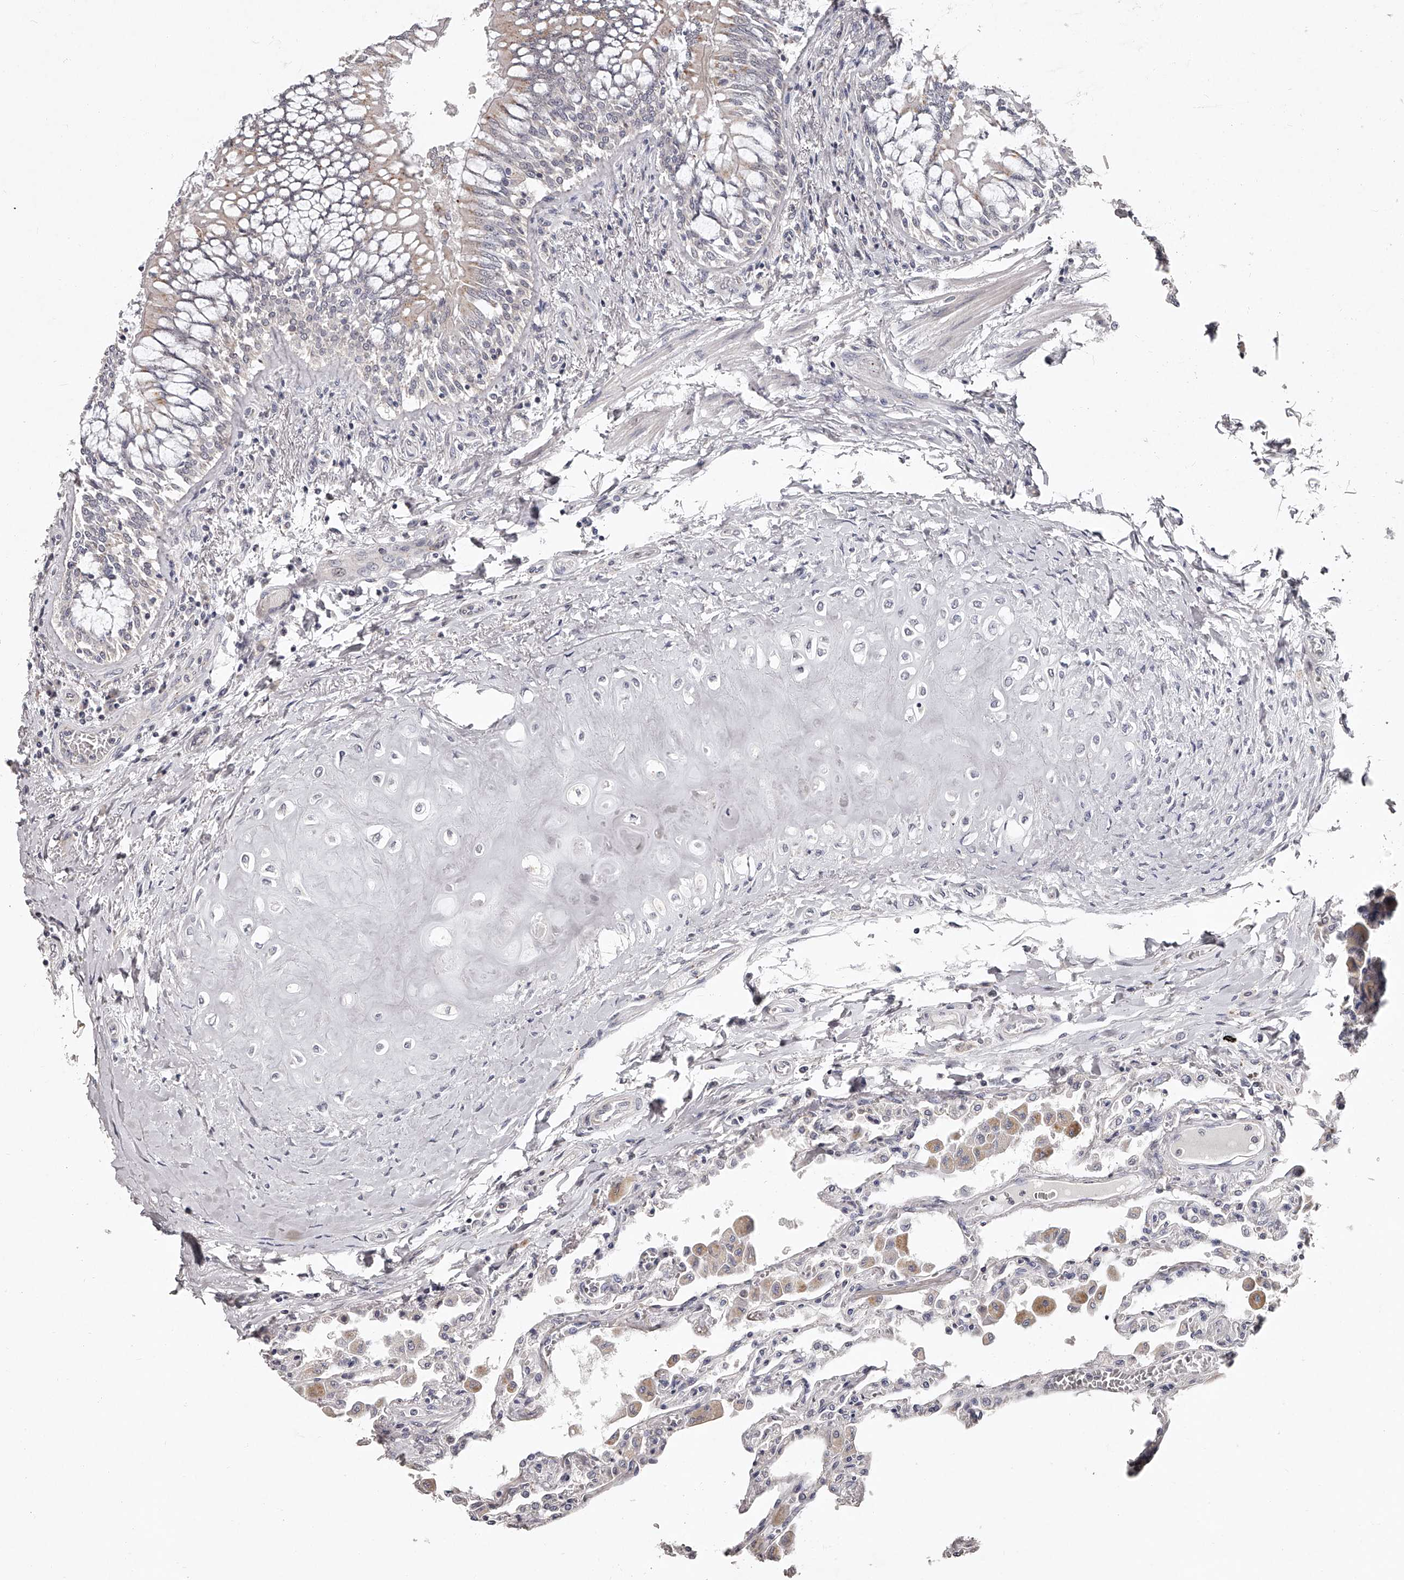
{"staining": {"intensity": "negative", "quantity": "none", "location": "none"}, "tissue": "lung", "cell_type": "Alveolar cells", "image_type": "normal", "snomed": [{"axis": "morphology", "description": "Normal tissue, NOS"}, {"axis": "topography", "description": "Bronchus"}, {"axis": "topography", "description": "Lung"}], "caption": "High magnification brightfield microscopy of unremarkable lung stained with DAB (brown) and counterstained with hematoxylin (blue): alveolar cells show no significant expression. Brightfield microscopy of IHC stained with DAB (3,3'-diaminobenzidine) (brown) and hematoxylin (blue), captured at high magnification.", "gene": "NT5DC1", "patient": {"sex": "female", "age": 49}}